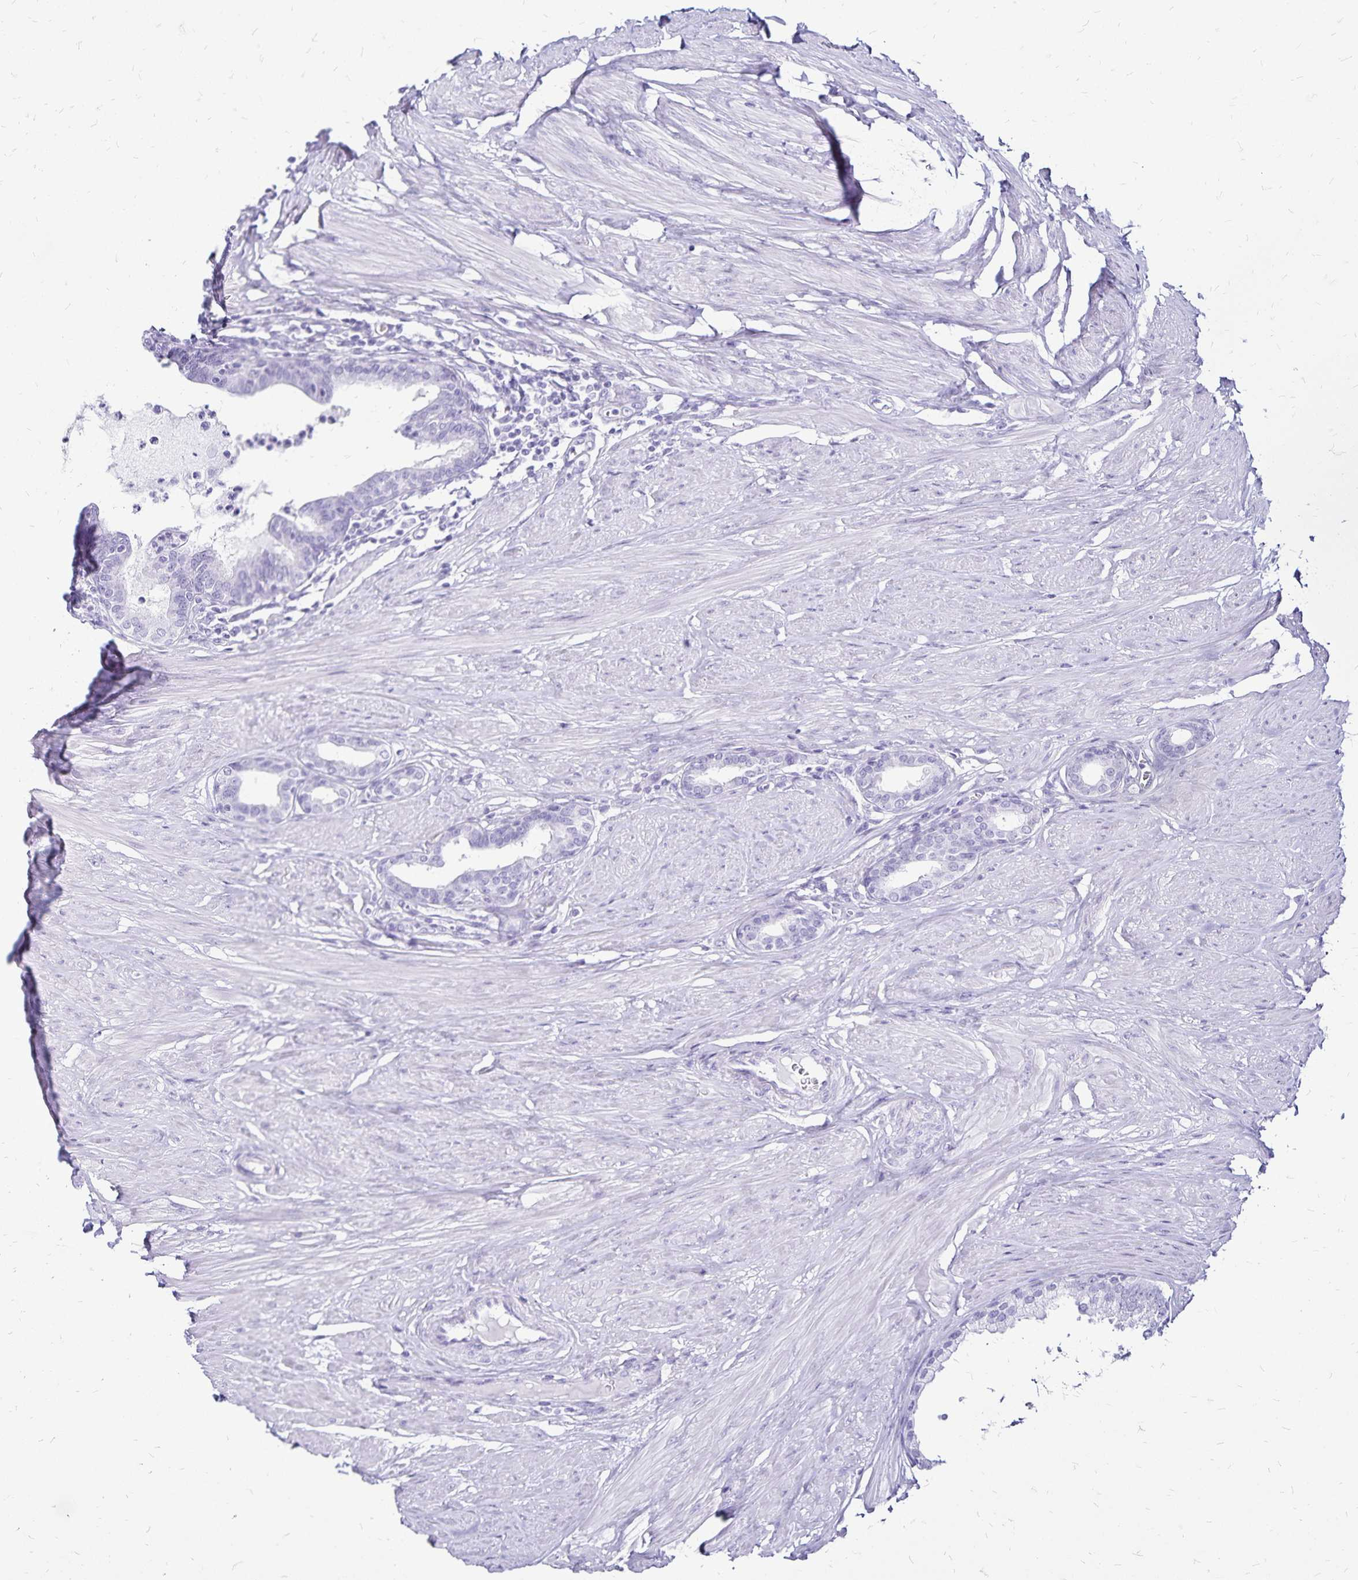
{"staining": {"intensity": "negative", "quantity": "none", "location": "none"}, "tissue": "prostate", "cell_type": "Glandular cells", "image_type": "normal", "snomed": [{"axis": "morphology", "description": "Normal tissue, NOS"}, {"axis": "topography", "description": "Prostate"}, {"axis": "topography", "description": "Peripheral nerve tissue"}], "caption": "DAB (3,3'-diaminobenzidine) immunohistochemical staining of benign prostate shows no significant staining in glandular cells. (Brightfield microscopy of DAB IHC at high magnification).", "gene": "LIN28B", "patient": {"sex": "male", "age": 55}}